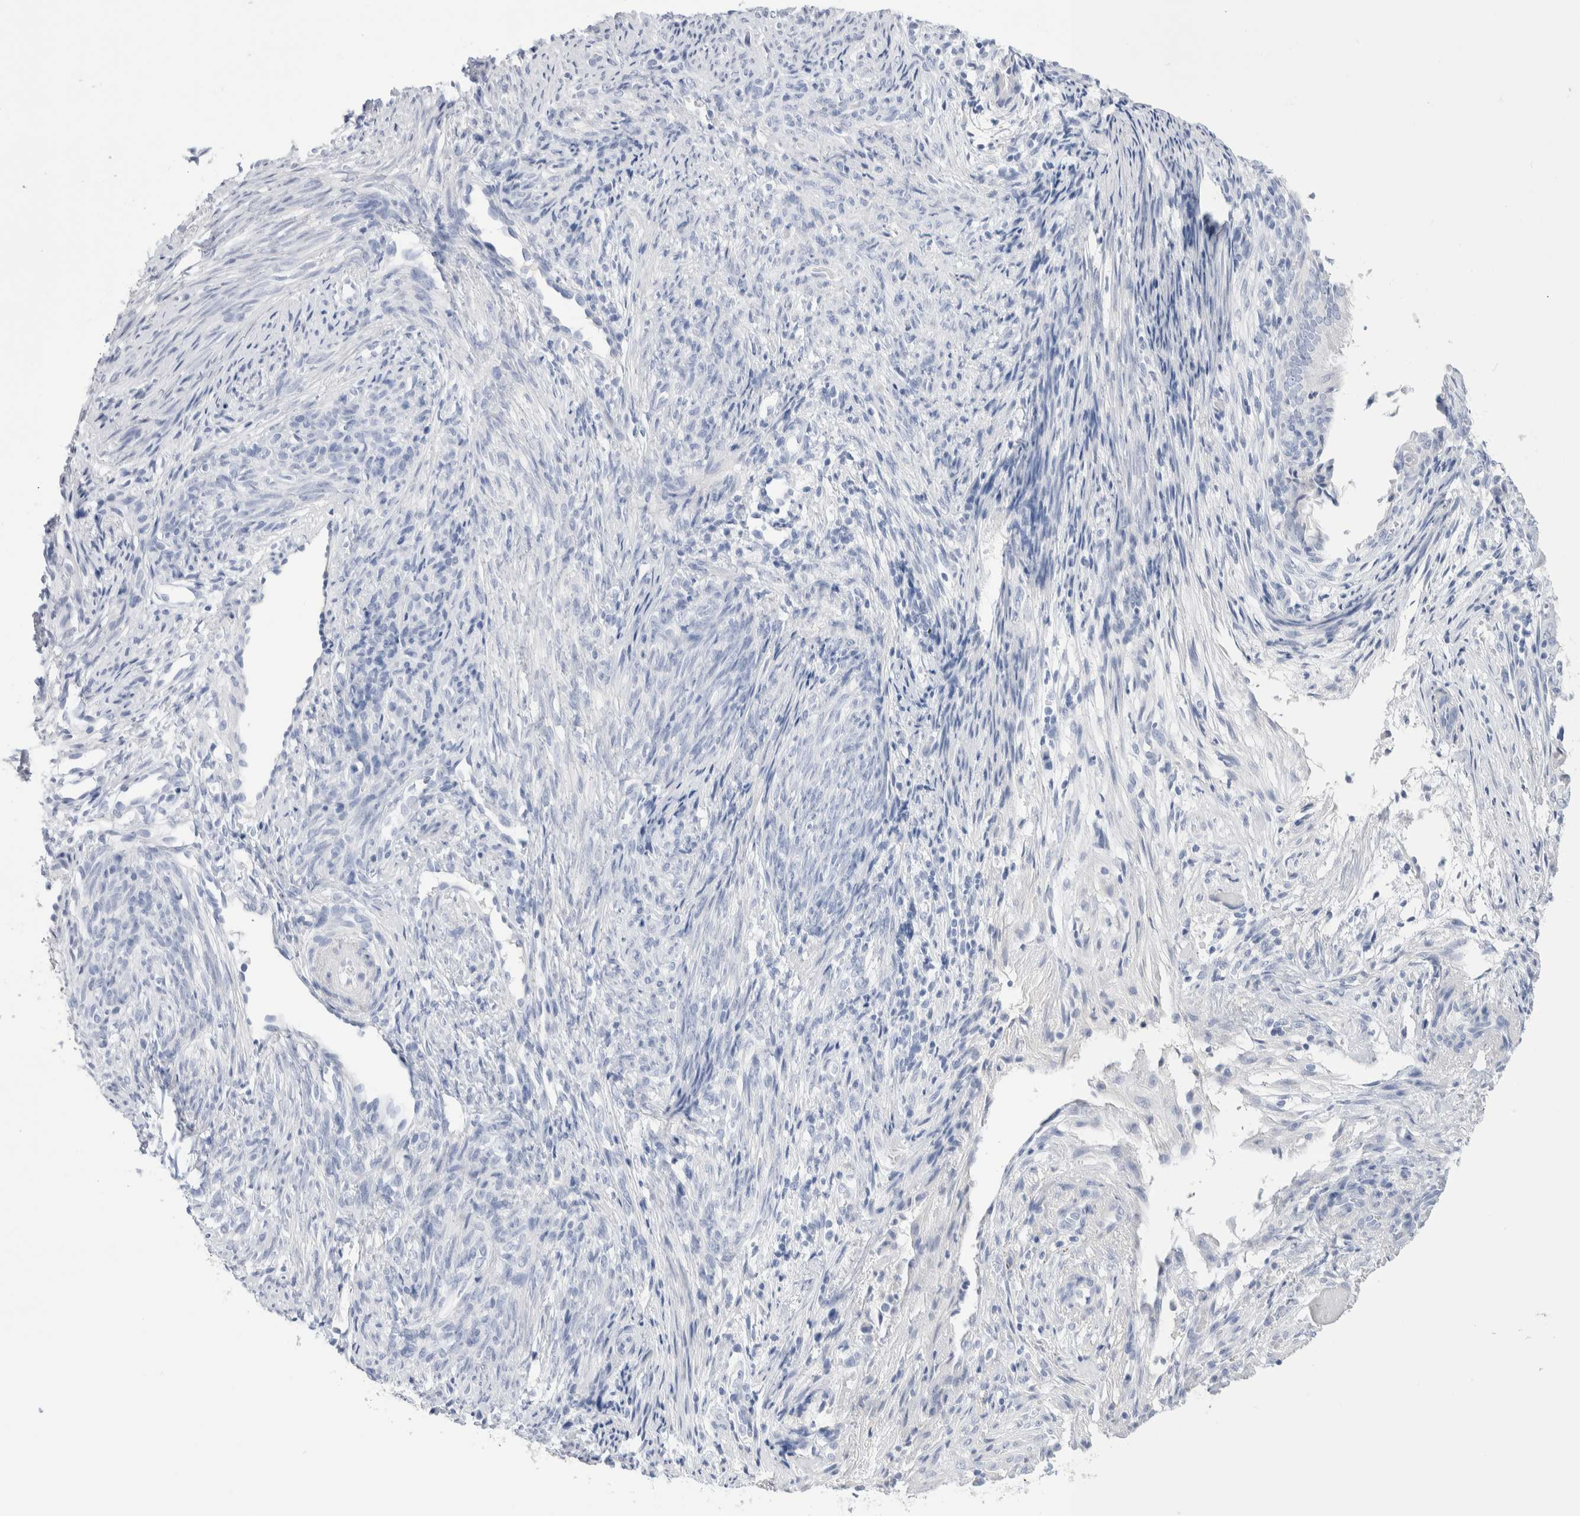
{"staining": {"intensity": "negative", "quantity": "none", "location": "none"}, "tissue": "endometrial cancer", "cell_type": "Tumor cells", "image_type": "cancer", "snomed": [{"axis": "morphology", "description": "Adenocarcinoma, NOS"}, {"axis": "topography", "description": "Endometrium"}], "caption": "Immunohistochemistry histopathology image of endometrial cancer (adenocarcinoma) stained for a protein (brown), which exhibits no staining in tumor cells. (Stains: DAB immunohistochemistry with hematoxylin counter stain, Microscopy: brightfield microscopy at high magnification).", "gene": "GDA", "patient": {"sex": "female", "age": 58}}